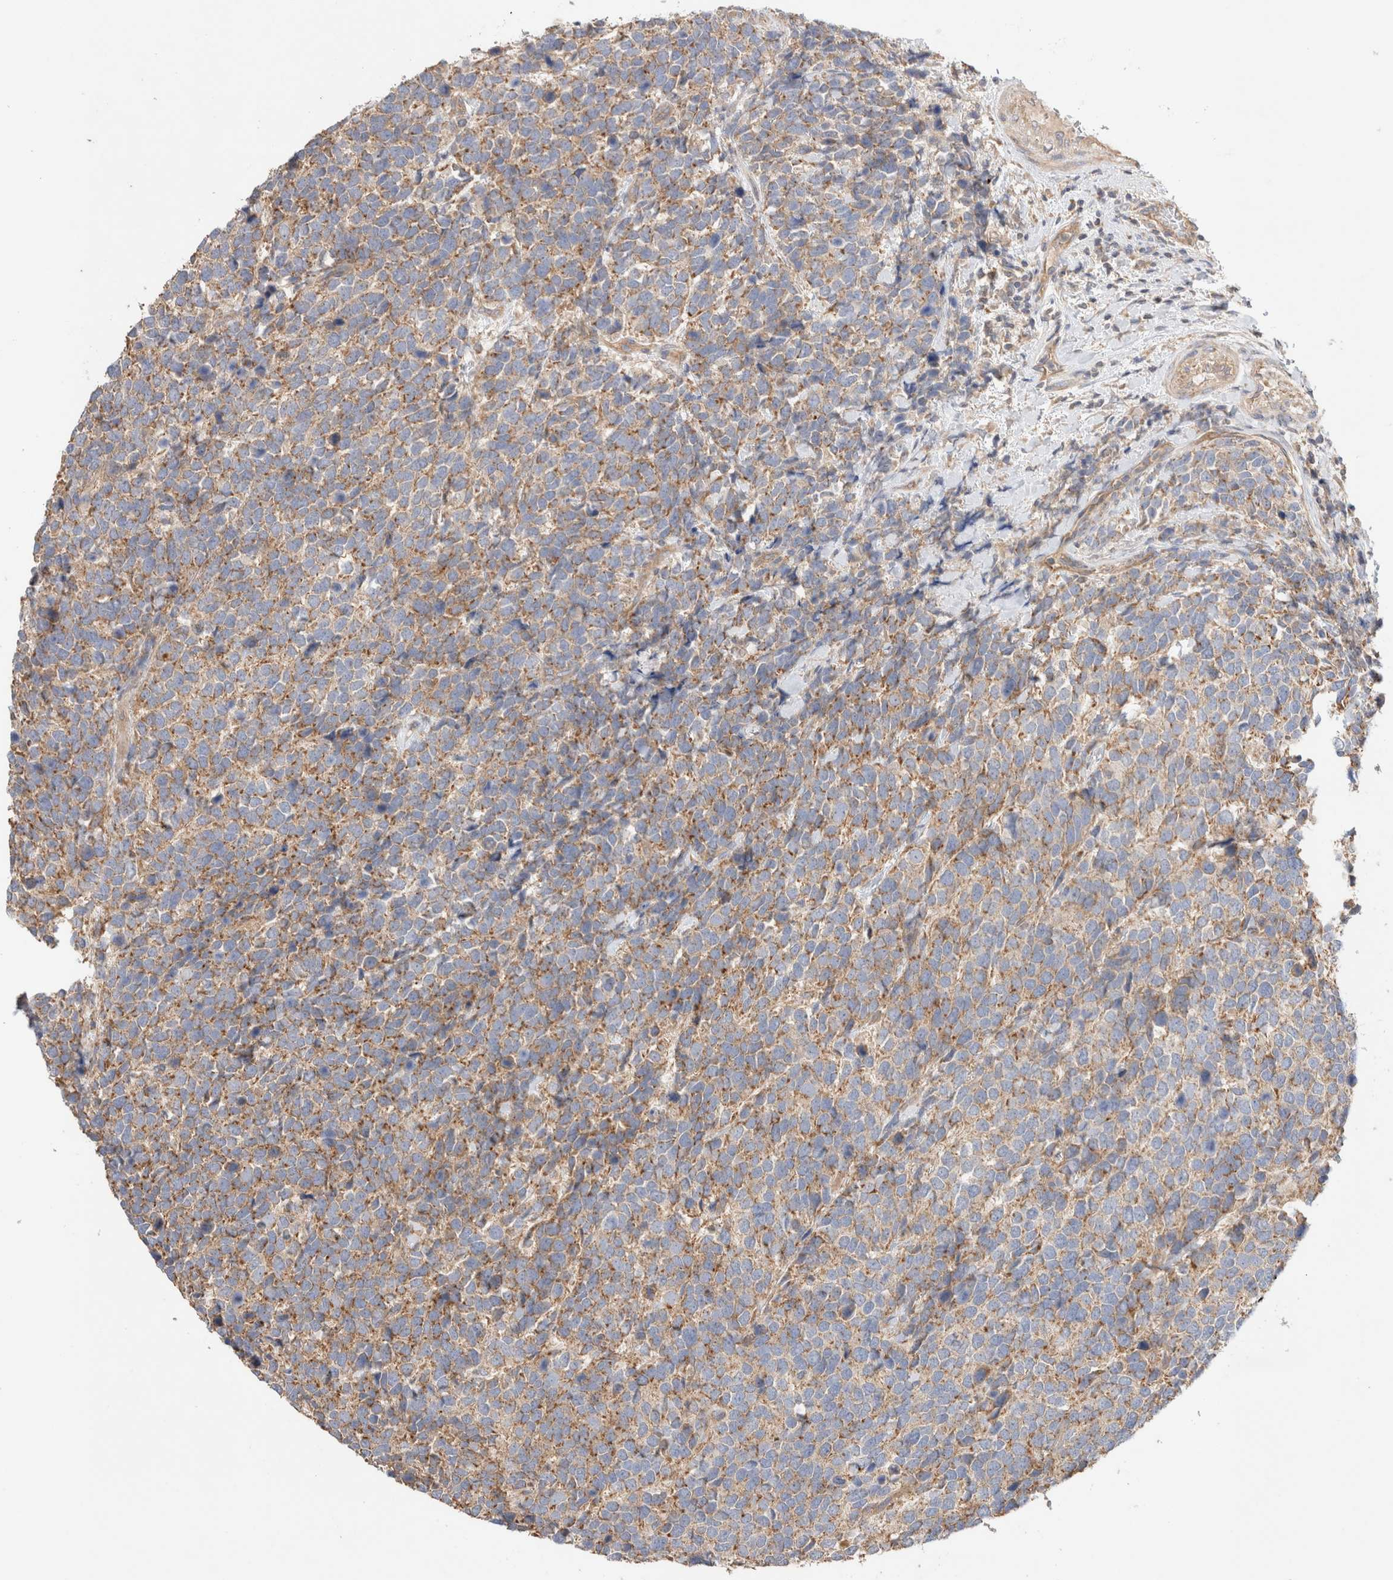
{"staining": {"intensity": "moderate", "quantity": ">75%", "location": "cytoplasmic/membranous"}, "tissue": "urothelial cancer", "cell_type": "Tumor cells", "image_type": "cancer", "snomed": [{"axis": "morphology", "description": "Urothelial carcinoma, High grade"}, {"axis": "topography", "description": "Urinary bladder"}], "caption": "The immunohistochemical stain highlights moderate cytoplasmic/membranous staining in tumor cells of urothelial cancer tissue.", "gene": "B3GNTL1", "patient": {"sex": "female", "age": 82}}